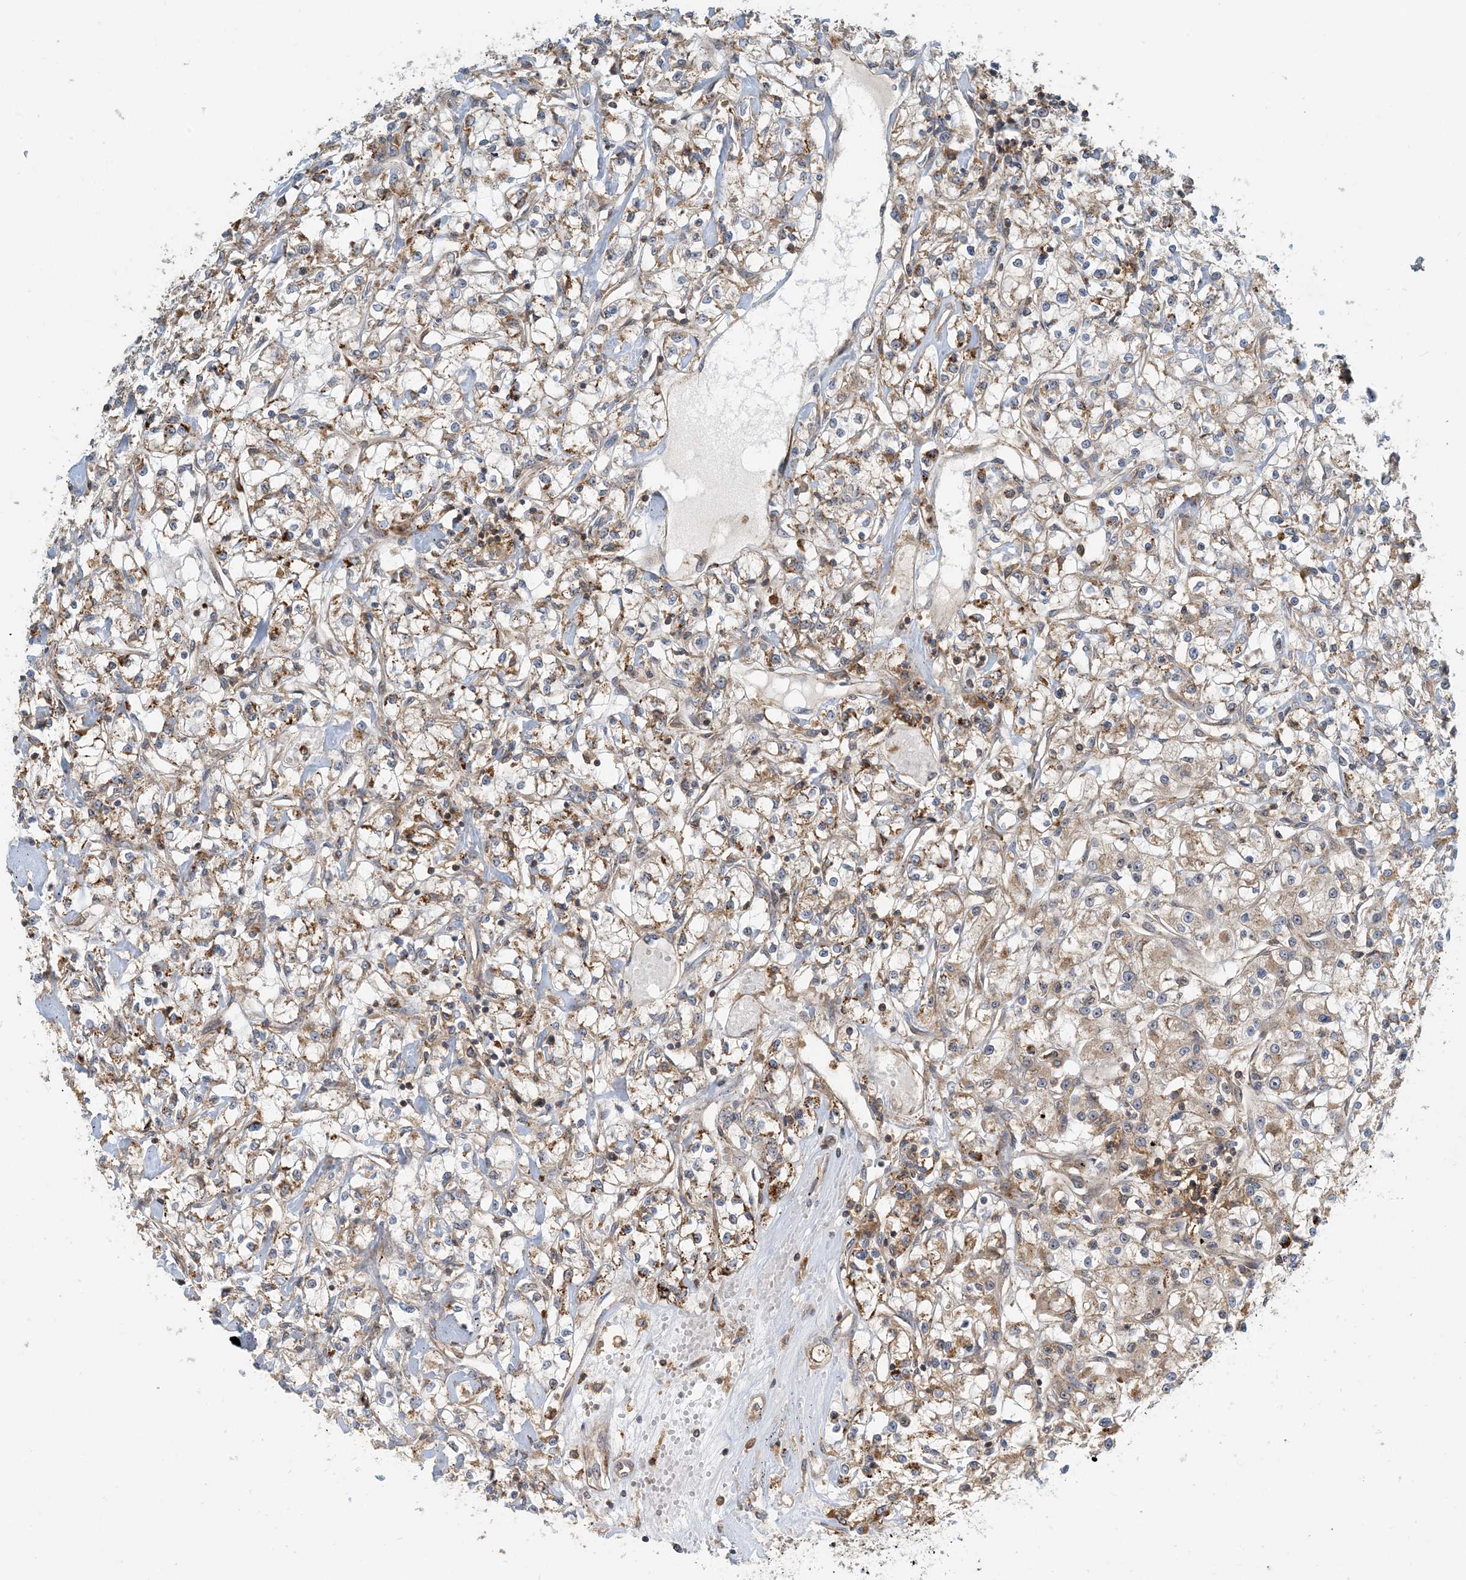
{"staining": {"intensity": "weak", "quantity": ">75%", "location": "cytoplasmic/membranous"}, "tissue": "renal cancer", "cell_type": "Tumor cells", "image_type": "cancer", "snomed": [{"axis": "morphology", "description": "Adenocarcinoma, NOS"}, {"axis": "topography", "description": "Kidney"}], "caption": "The photomicrograph demonstrates a brown stain indicating the presence of a protein in the cytoplasmic/membranous of tumor cells in renal adenocarcinoma.", "gene": "COLEC11", "patient": {"sex": "female", "age": 59}}